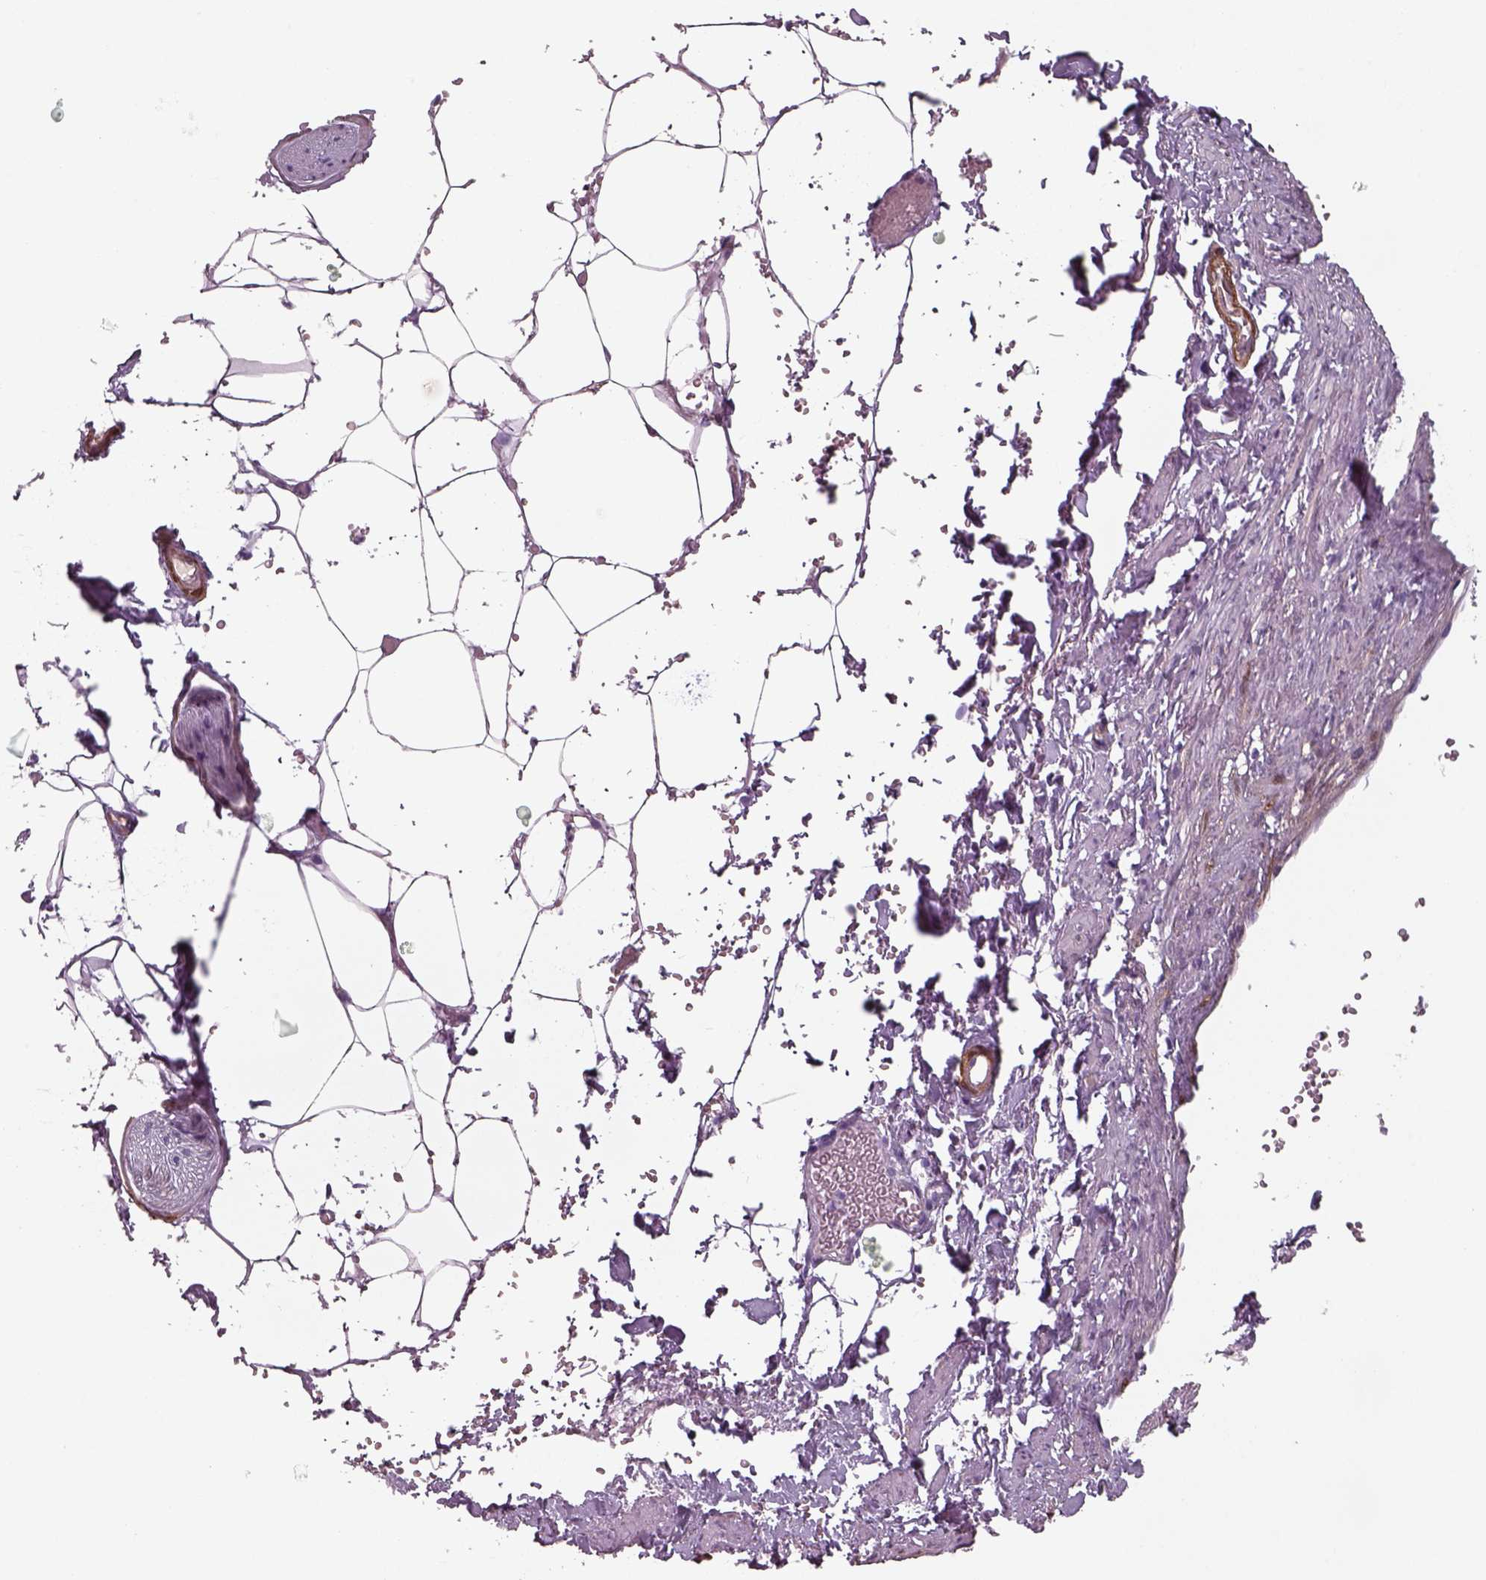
{"staining": {"intensity": "negative", "quantity": "none", "location": "none"}, "tissue": "adipose tissue", "cell_type": "Adipocytes", "image_type": "normal", "snomed": [{"axis": "morphology", "description": "Normal tissue, NOS"}, {"axis": "topography", "description": "Prostate"}, {"axis": "topography", "description": "Peripheral nerve tissue"}], "caption": "The photomicrograph exhibits no significant positivity in adipocytes of adipose tissue.", "gene": "ISYNA1", "patient": {"sex": "male", "age": 55}}